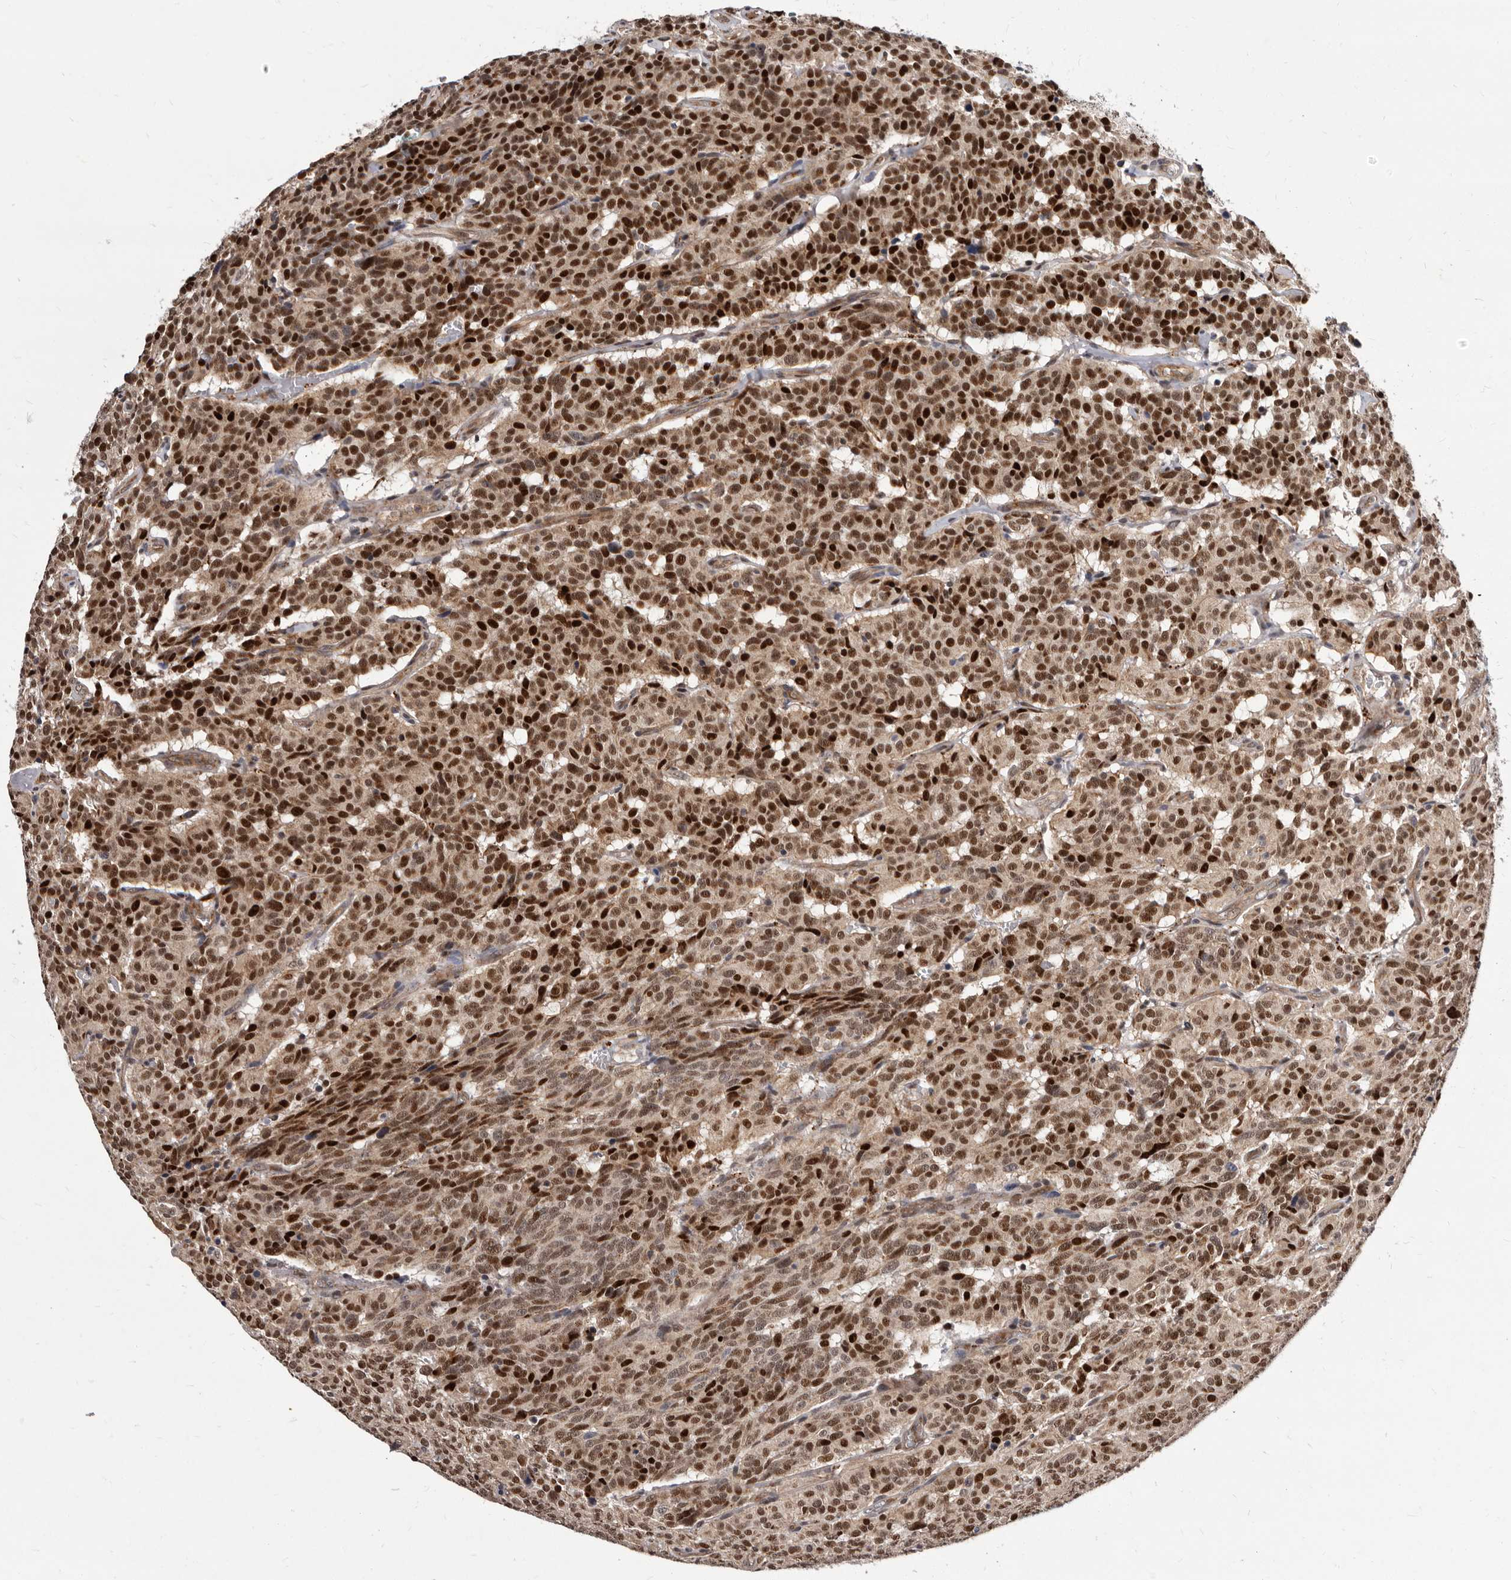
{"staining": {"intensity": "strong", "quantity": ">75%", "location": "nuclear"}, "tissue": "carcinoid", "cell_type": "Tumor cells", "image_type": "cancer", "snomed": [{"axis": "morphology", "description": "Carcinoid, malignant, NOS"}, {"axis": "topography", "description": "Lung"}], "caption": "Human malignant carcinoid stained with a protein marker displays strong staining in tumor cells.", "gene": "GLRX3", "patient": {"sex": "female", "age": 46}}